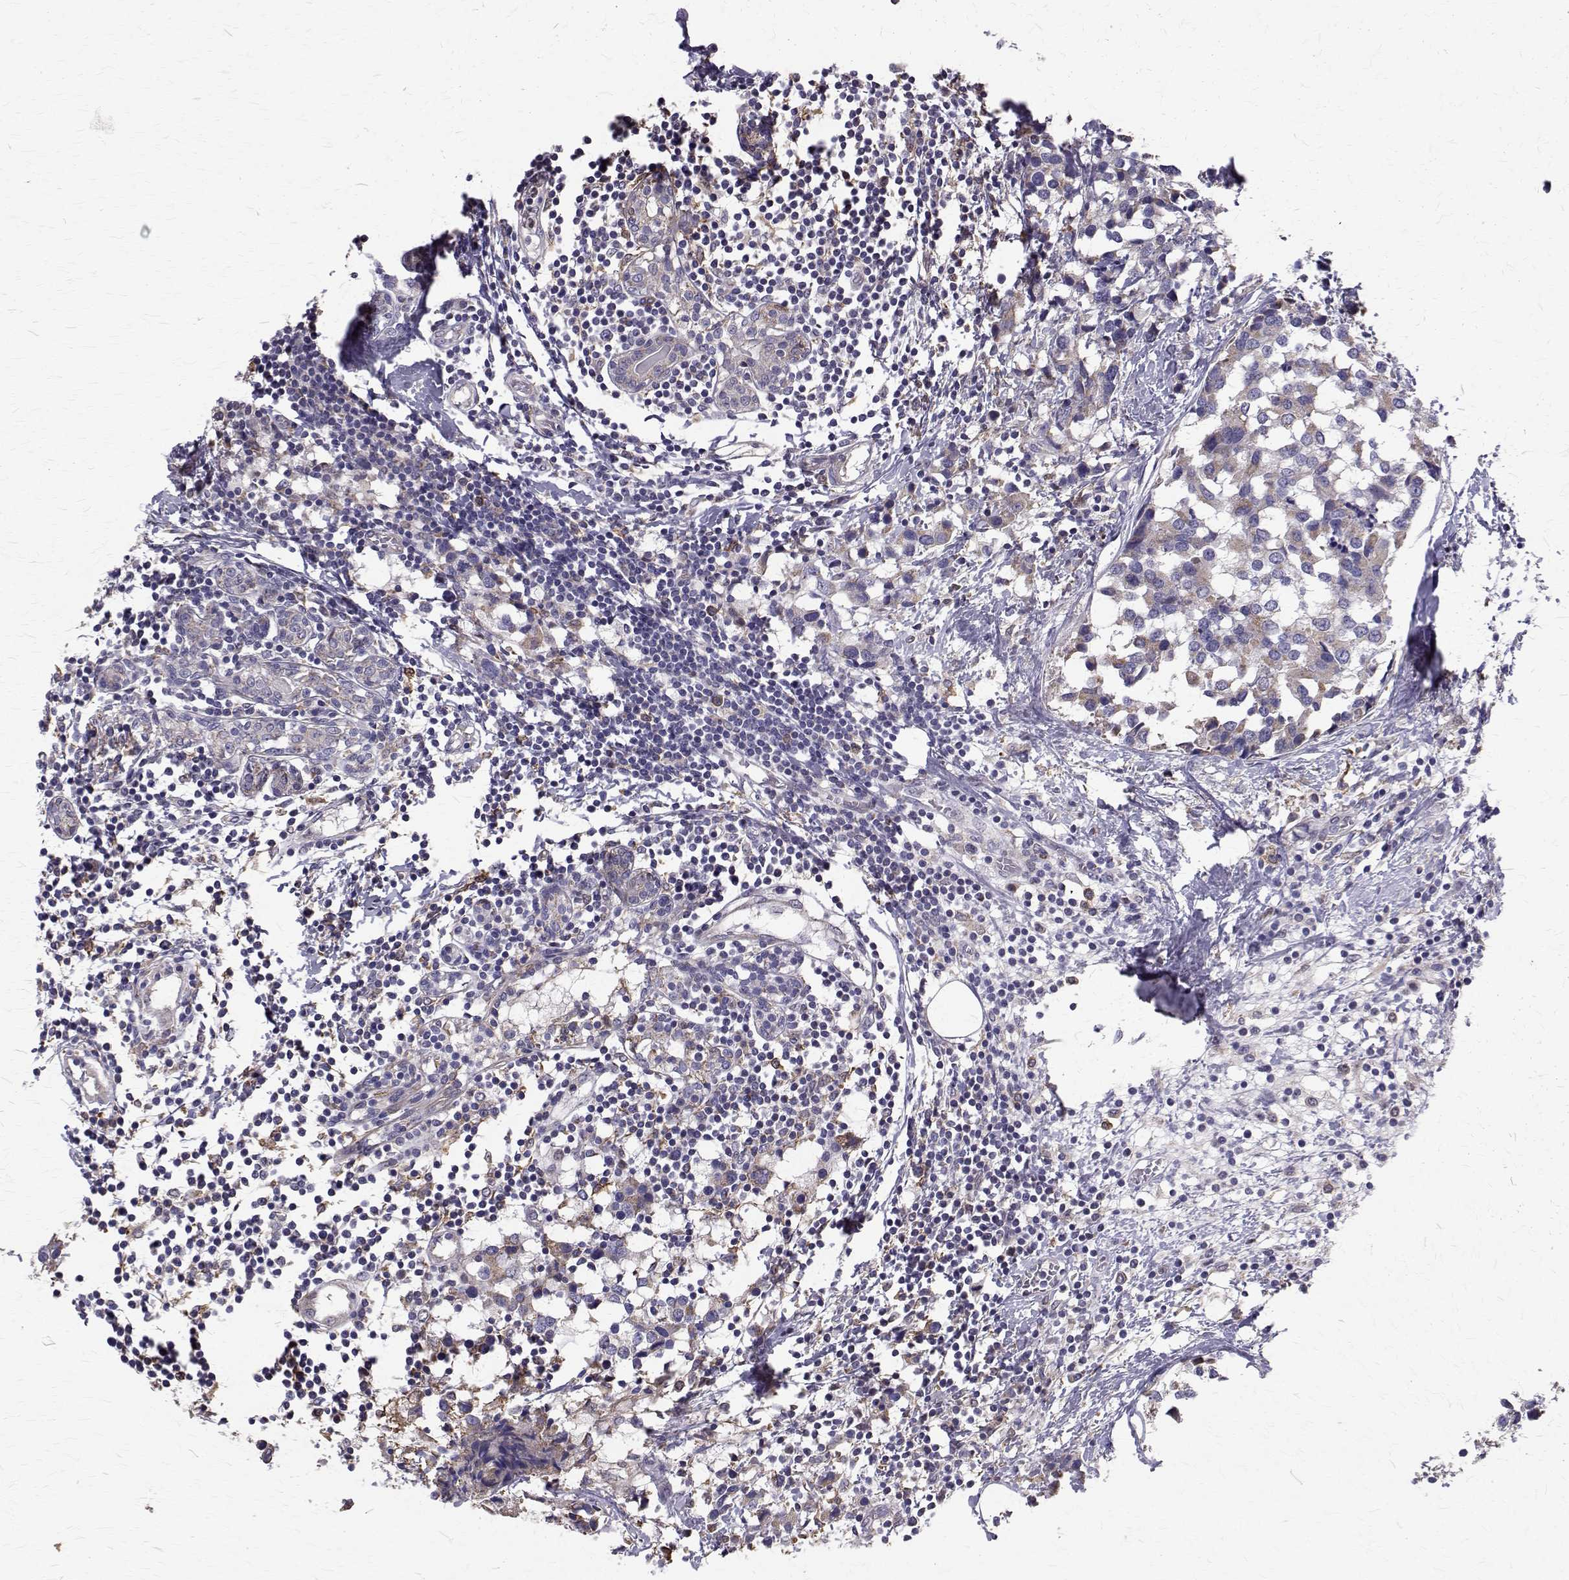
{"staining": {"intensity": "weak", "quantity": "<25%", "location": "cytoplasmic/membranous"}, "tissue": "breast cancer", "cell_type": "Tumor cells", "image_type": "cancer", "snomed": [{"axis": "morphology", "description": "Lobular carcinoma"}, {"axis": "topography", "description": "Breast"}], "caption": "This is an immunohistochemistry (IHC) histopathology image of human breast cancer. There is no expression in tumor cells.", "gene": "CCDC89", "patient": {"sex": "female", "age": 59}}